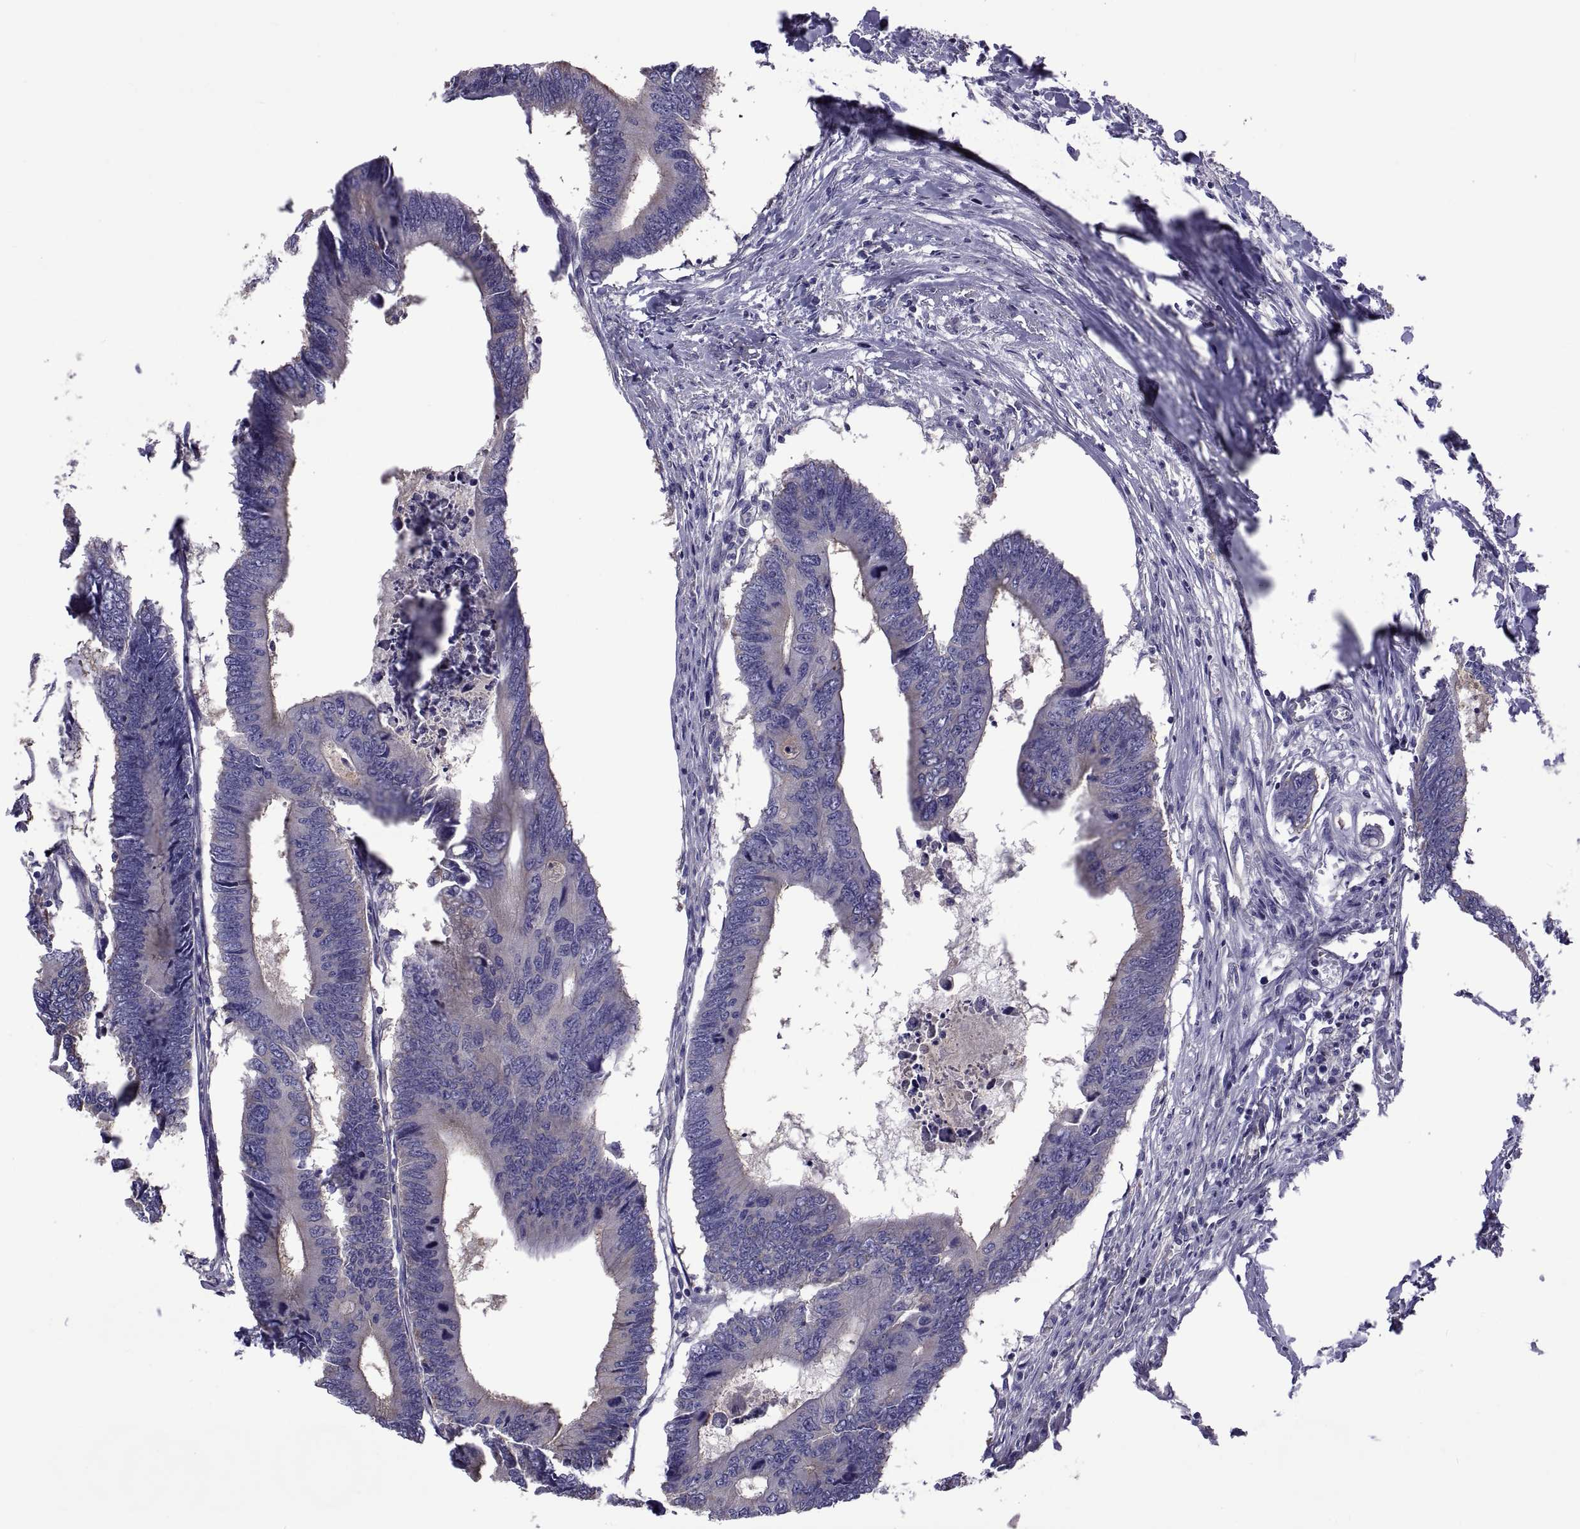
{"staining": {"intensity": "negative", "quantity": "none", "location": "none"}, "tissue": "colorectal cancer", "cell_type": "Tumor cells", "image_type": "cancer", "snomed": [{"axis": "morphology", "description": "Adenocarcinoma, NOS"}, {"axis": "topography", "description": "Colon"}], "caption": "Immunohistochemistry (IHC) of colorectal adenocarcinoma displays no expression in tumor cells.", "gene": "TMC3", "patient": {"sex": "male", "age": 53}}